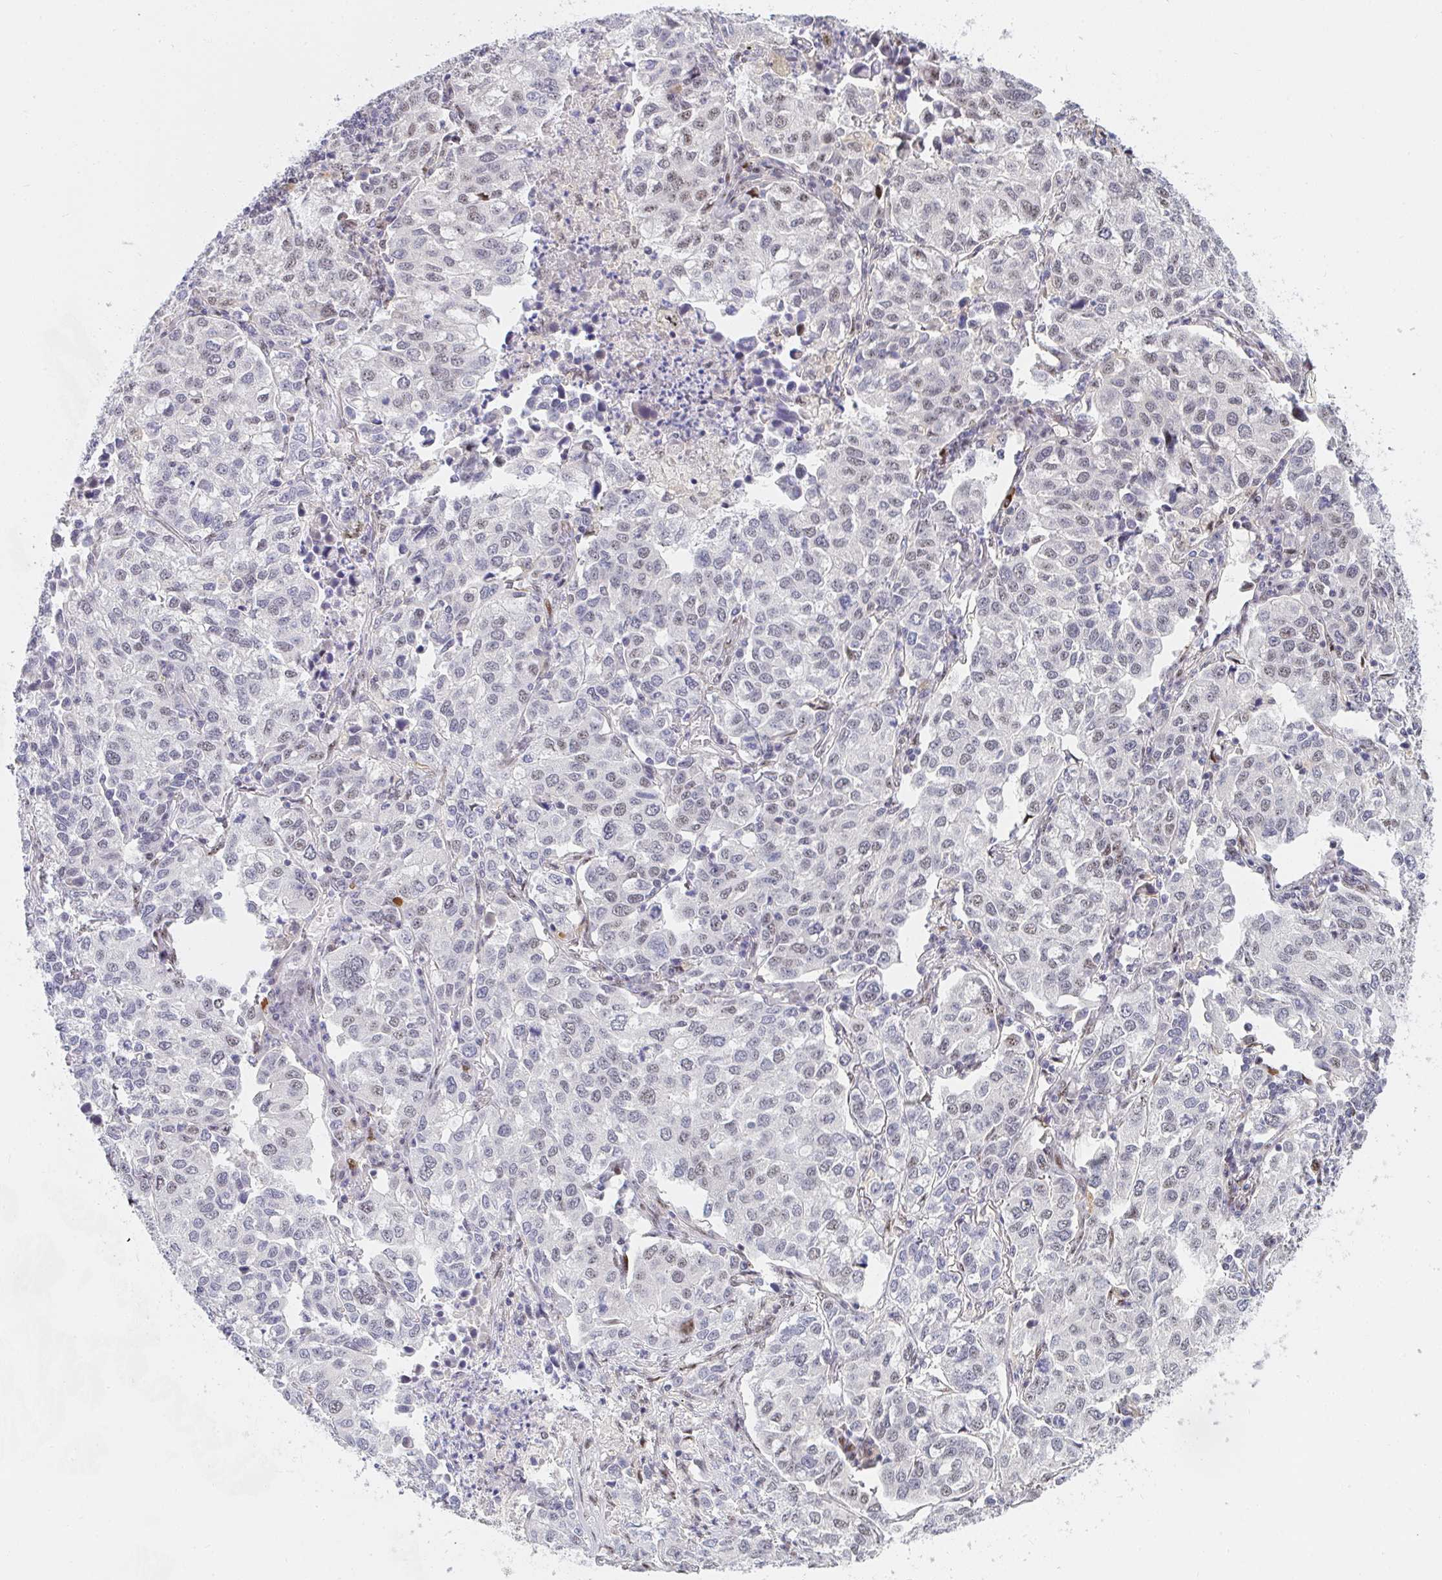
{"staining": {"intensity": "moderate", "quantity": "<25%", "location": "nuclear"}, "tissue": "lung cancer", "cell_type": "Tumor cells", "image_type": "cancer", "snomed": [{"axis": "morphology", "description": "Adenocarcinoma, NOS"}, {"axis": "morphology", "description": "Adenocarcinoma, metastatic, NOS"}, {"axis": "topography", "description": "Lymph node"}, {"axis": "topography", "description": "Lung"}], "caption": "A histopathology image of human adenocarcinoma (lung) stained for a protein shows moderate nuclear brown staining in tumor cells. Using DAB (3,3'-diaminobenzidine) (brown) and hematoxylin (blue) stains, captured at high magnification using brightfield microscopy.", "gene": "ZIC3", "patient": {"sex": "female", "age": 65}}